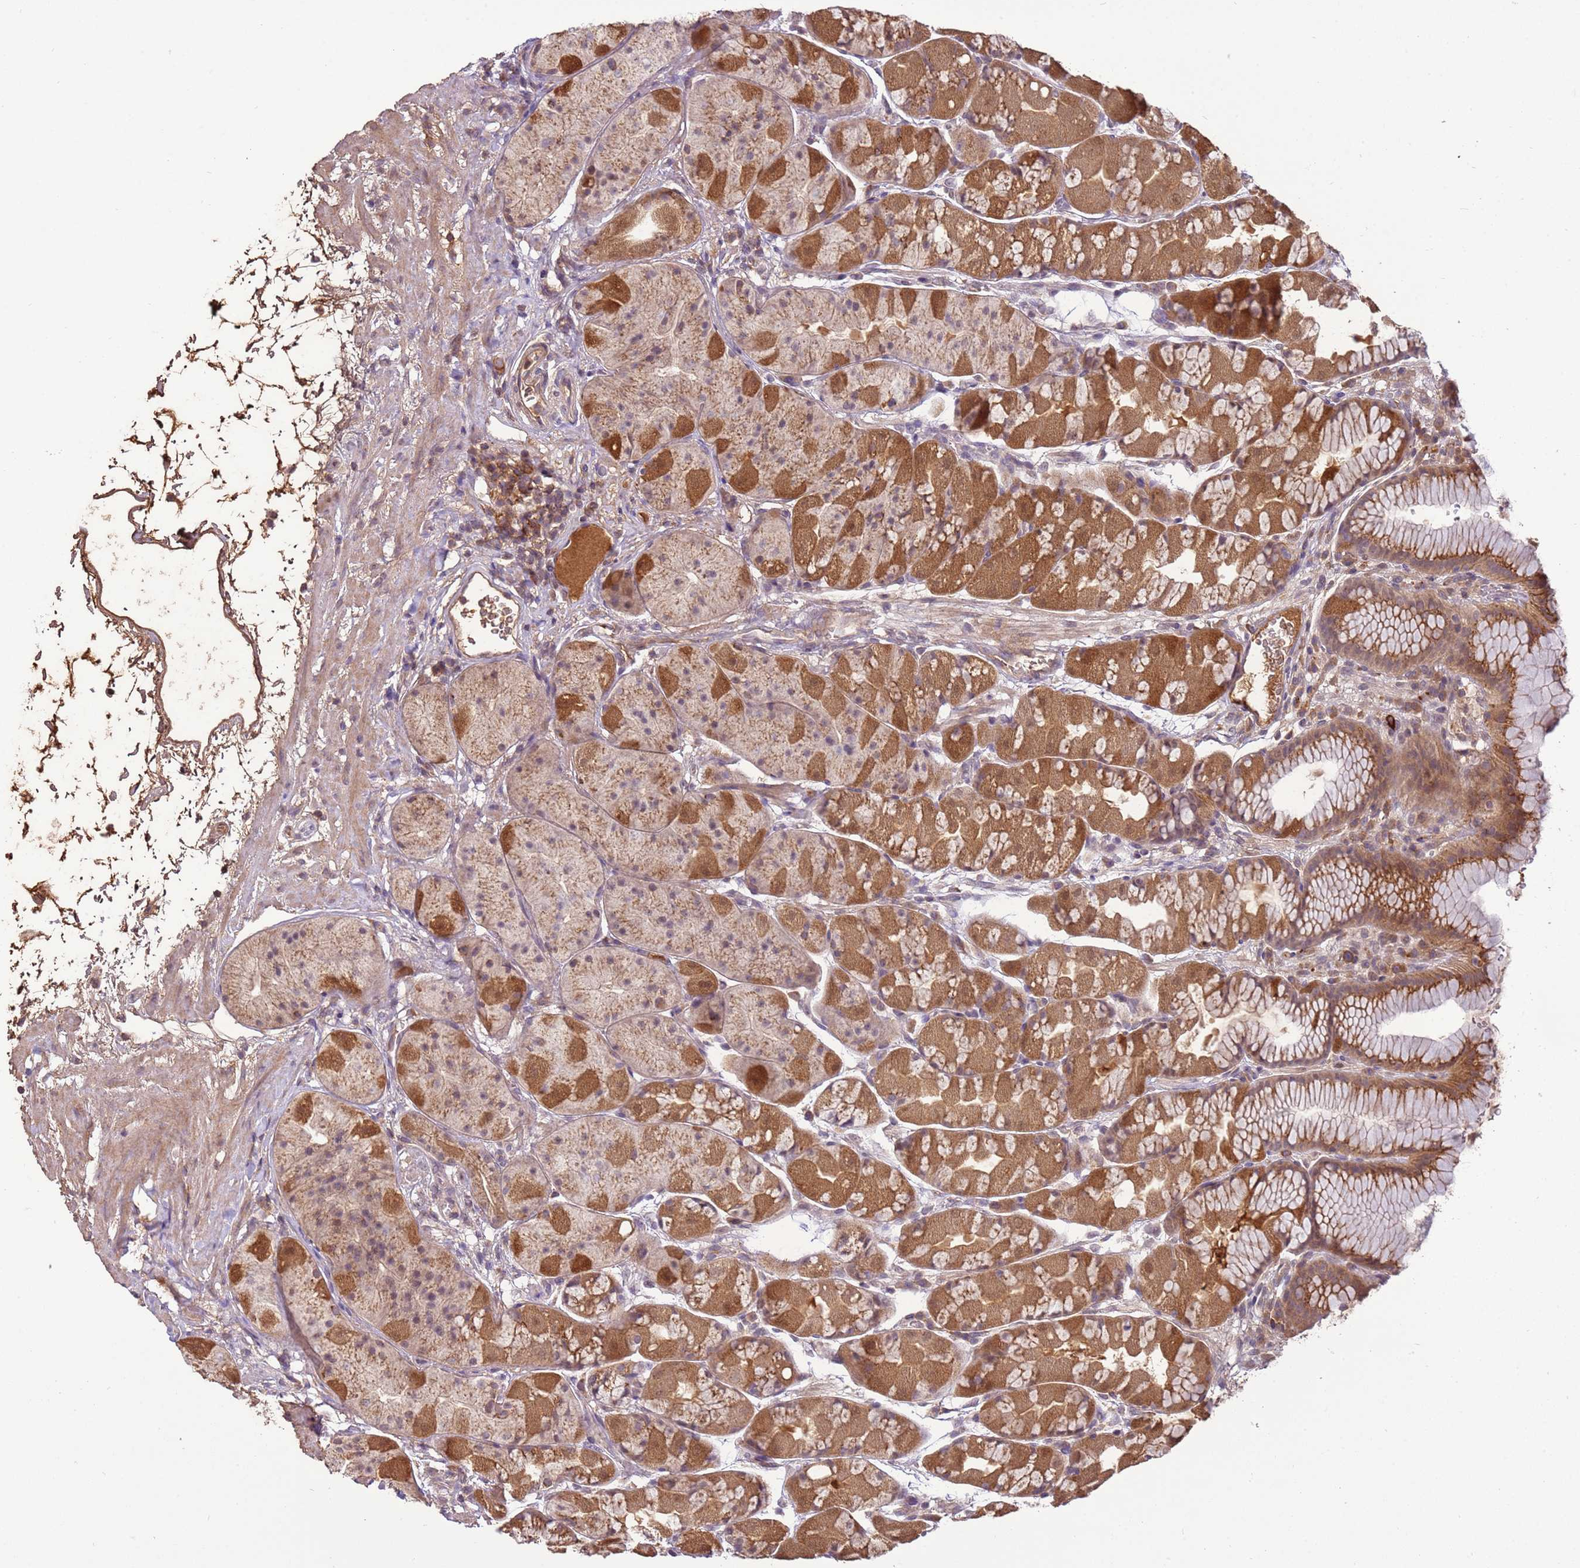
{"staining": {"intensity": "strong", "quantity": "25%-75%", "location": "cytoplasmic/membranous"}, "tissue": "stomach", "cell_type": "Glandular cells", "image_type": "normal", "snomed": [{"axis": "morphology", "description": "Normal tissue, NOS"}, {"axis": "topography", "description": "Stomach"}], "caption": "Immunohistochemistry (DAB (3,3'-diaminobenzidine)) staining of unremarkable human stomach shows strong cytoplasmic/membranous protein staining in about 25%-75% of glandular cells.", "gene": "ZNF624", "patient": {"sex": "male", "age": 57}}